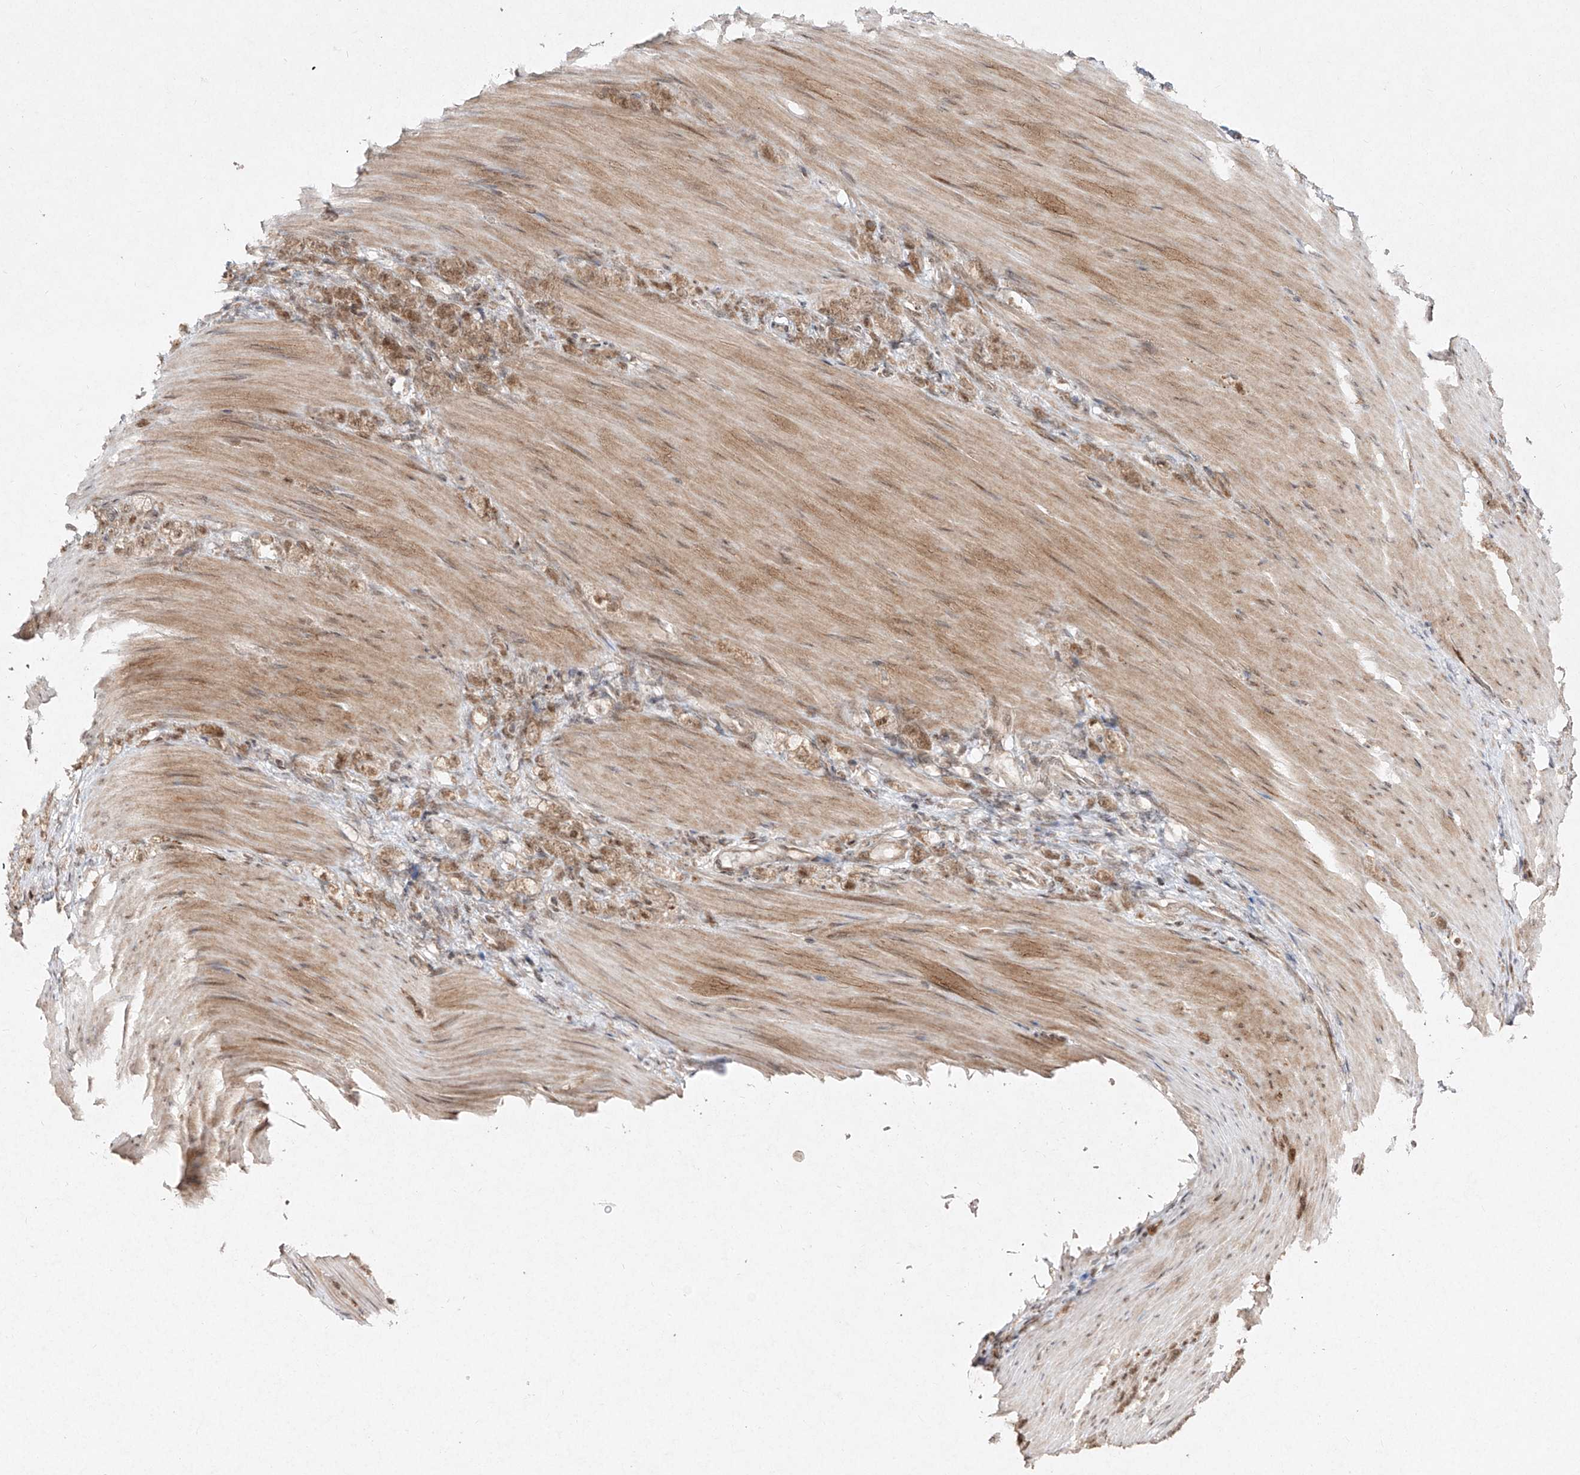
{"staining": {"intensity": "moderate", "quantity": ">75%", "location": "cytoplasmic/membranous,nuclear"}, "tissue": "stomach cancer", "cell_type": "Tumor cells", "image_type": "cancer", "snomed": [{"axis": "morphology", "description": "Normal tissue, NOS"}, {"axis": "morphology", "description": "Adenocarcinoma, NOS"}, {"axis": "topography", "description": "Stomach"}], "caption": "Protein staining of stomach cancer tissue demonstrates moderate cytoplasmic/membranous and nuclear staining in approximately >75% of tumor cells. (brown staining indicates protein expression, while blue staining denotes nuclei).", "gene": "SNRNP27", "patient": {"sex": "male", "age": 82}}